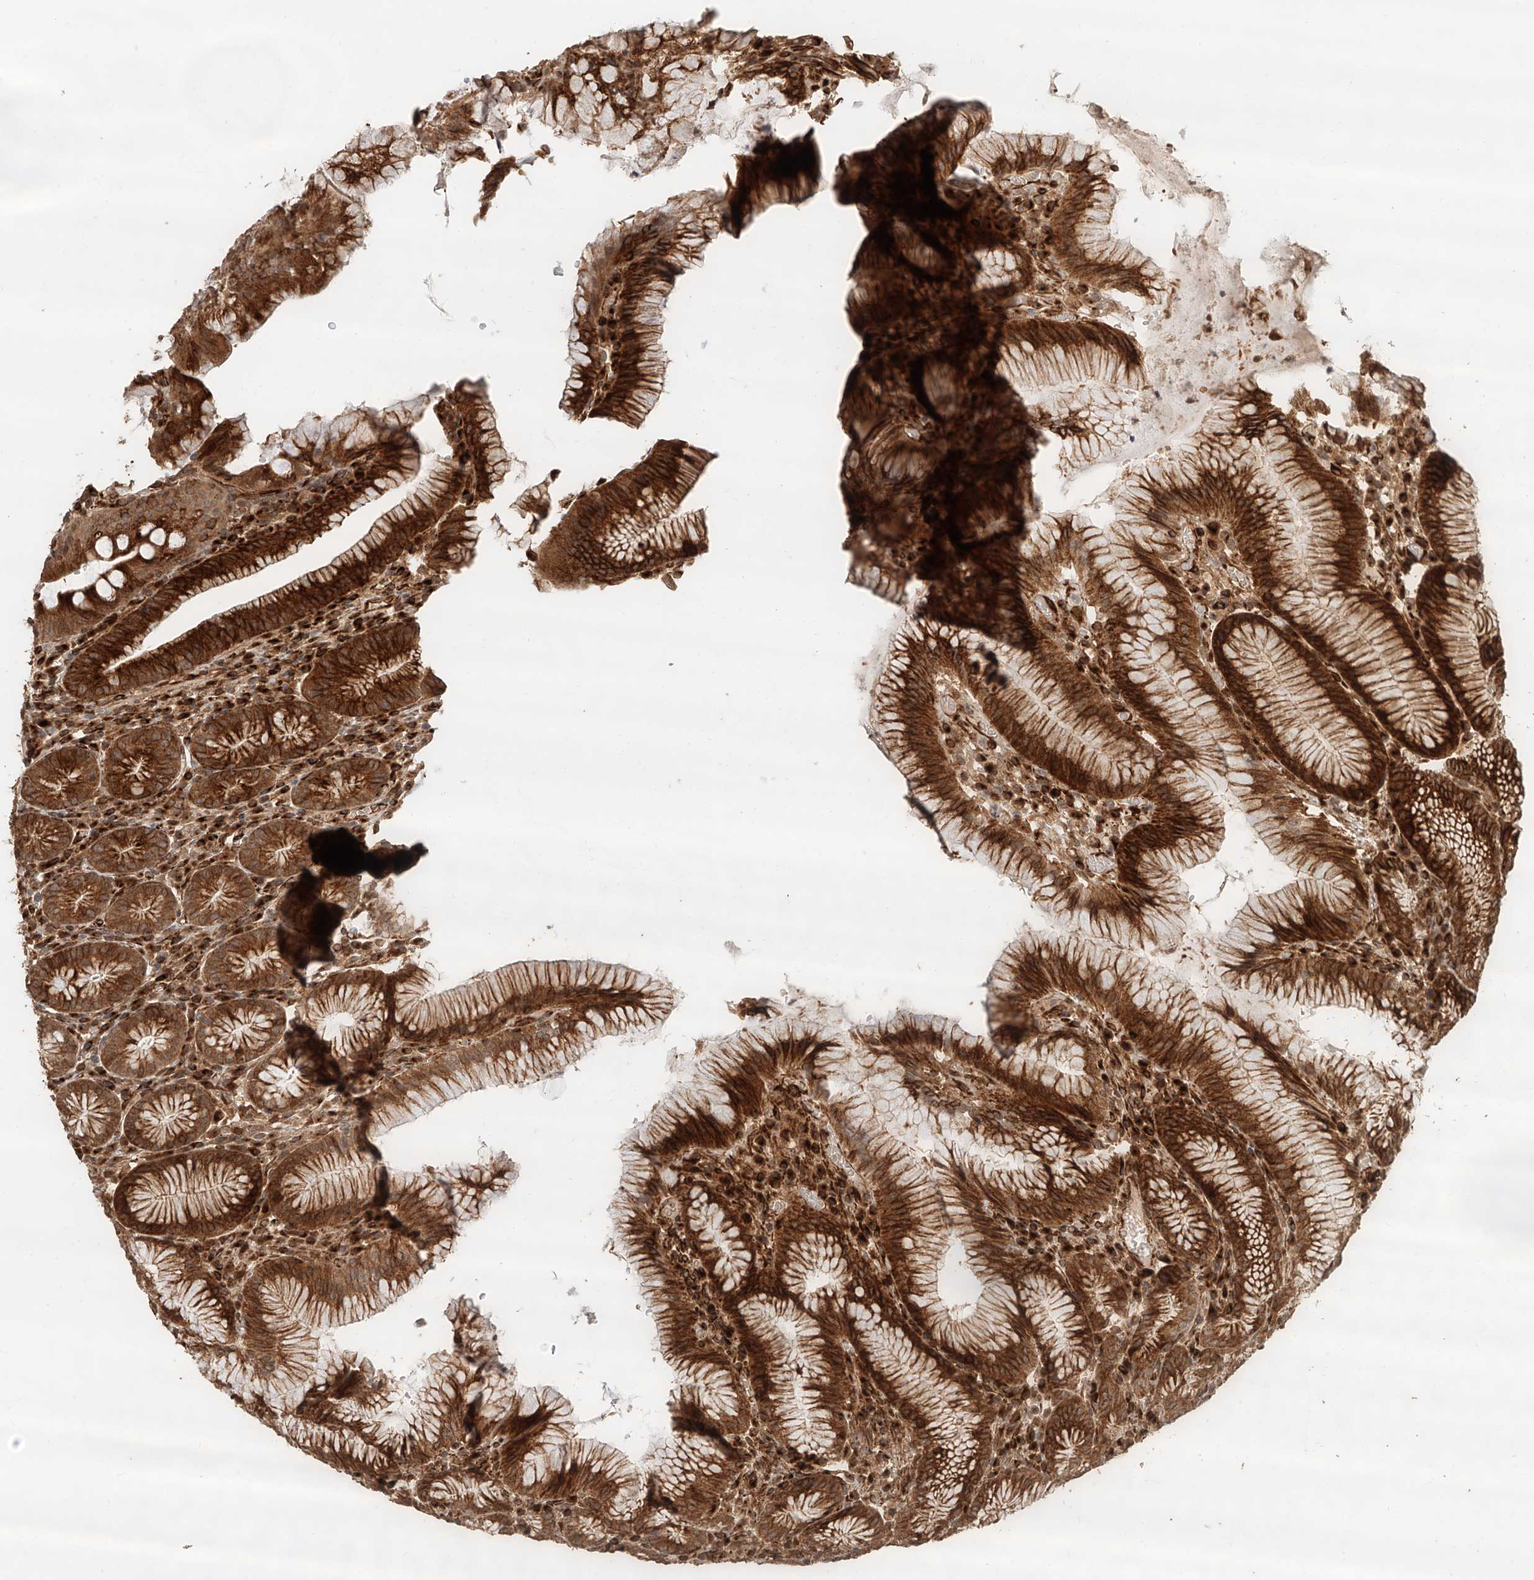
{"staining": {"intensity": "strong", "quantity": "25%-75%", "location": "cytoplasmic/membranous"}, "tissue": "stomach", "cell_type": "Glandular cells", "image_type": "normal", "snomed": [{"axis": "morphology", "description": "Normal tissue, NOS"}, {"axis": "topography", "description": "Stomach"}], "caption": "This histopathology image exhibits immunohistochemistry staining of unremarkable human stomach, with high strong cytoplasmic/membranous positivity in approximately 25%-75% of glandular cells.", "gene": "NAP1L1", "patient": {"sex": "male", "age": 55}}